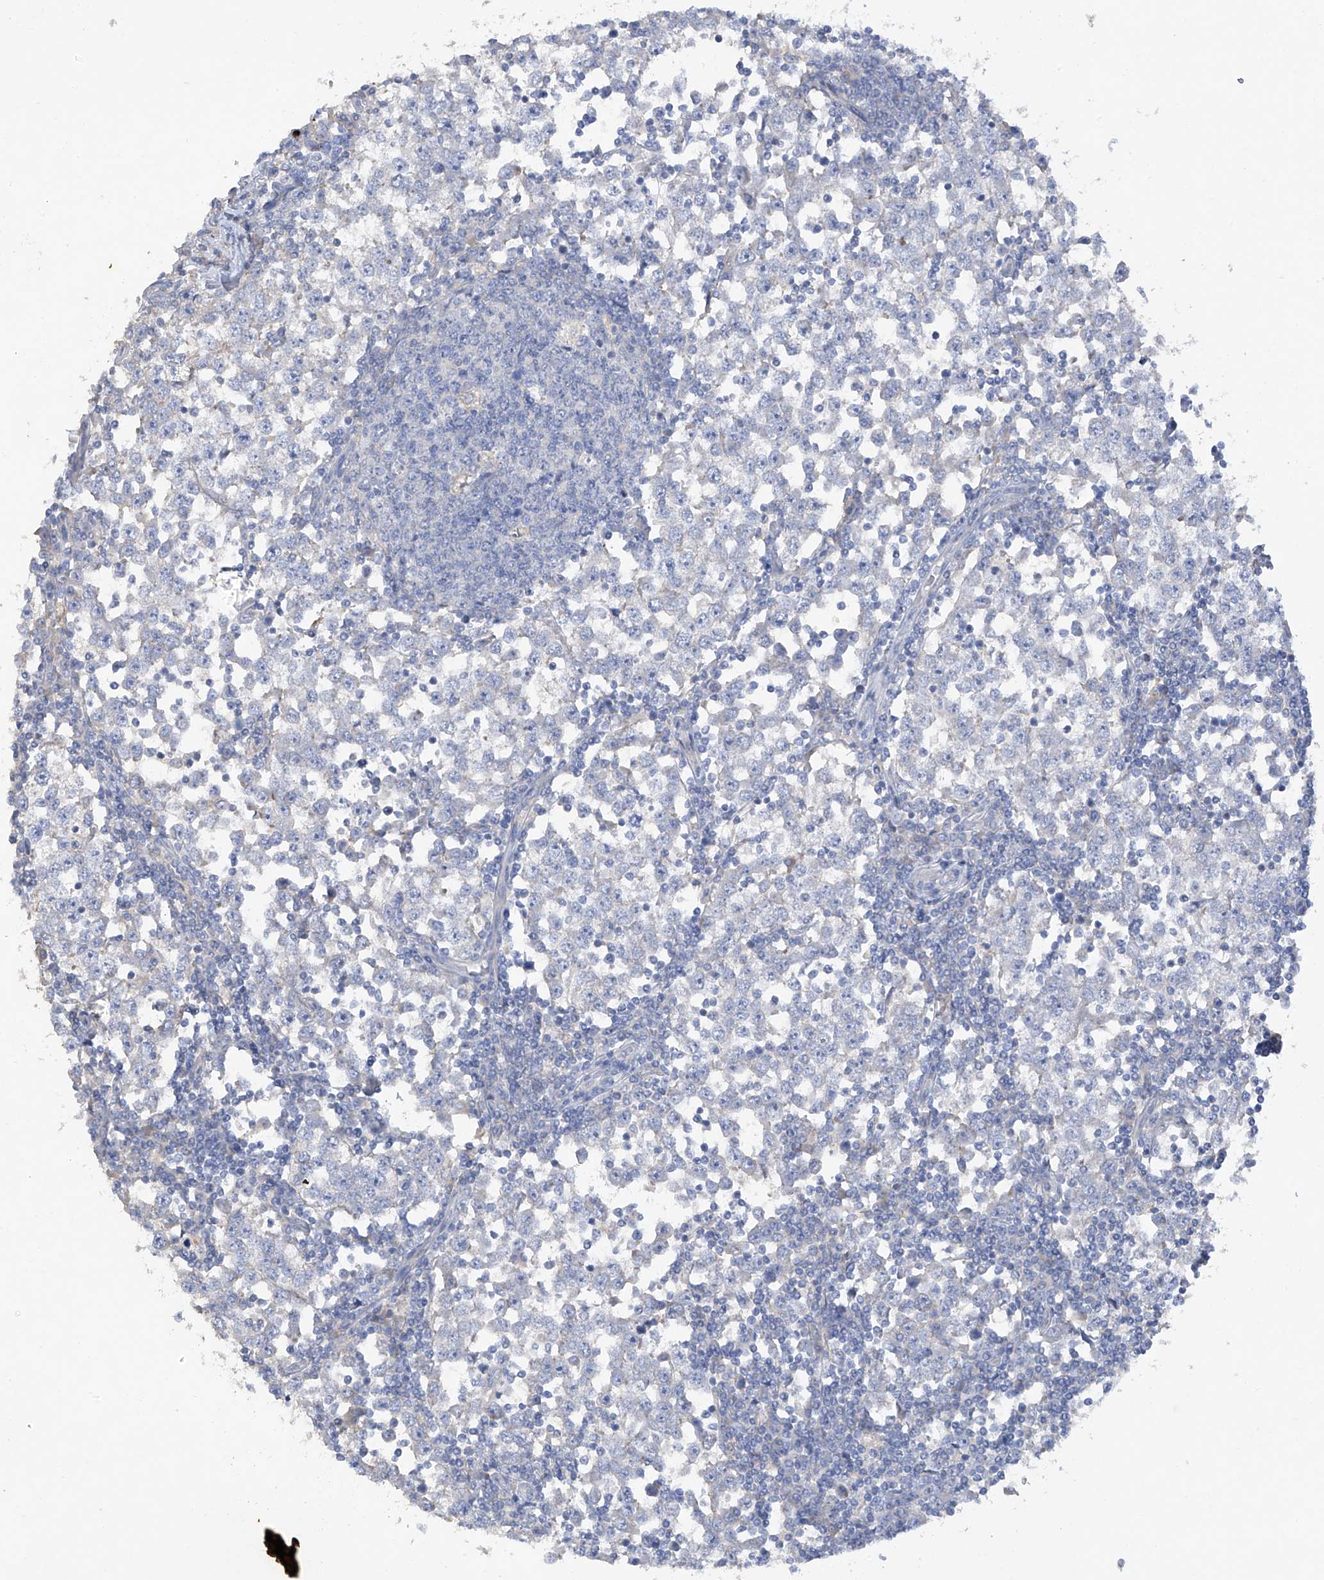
{"staining": {"intensity": "negative", "quantity": "none", "location": "none"}, "tissue": "testis cancer", "cell_type": "Tumor cells", "image_type": "cancer", "snomed": [{"axis": "morphology", "description": "Seminoma, NOS"}, {"axis": "topography", "description": "Testis"}], "caption": "A high-resolution micrograph shows immunohistochemistry (IHC) staining of testis cancer, which demonstrates no significant staining in tumor cells. Nuclei are stained in blue.", "gene": "PRSS12", "patient": {"sex": "male", "age": 65}}